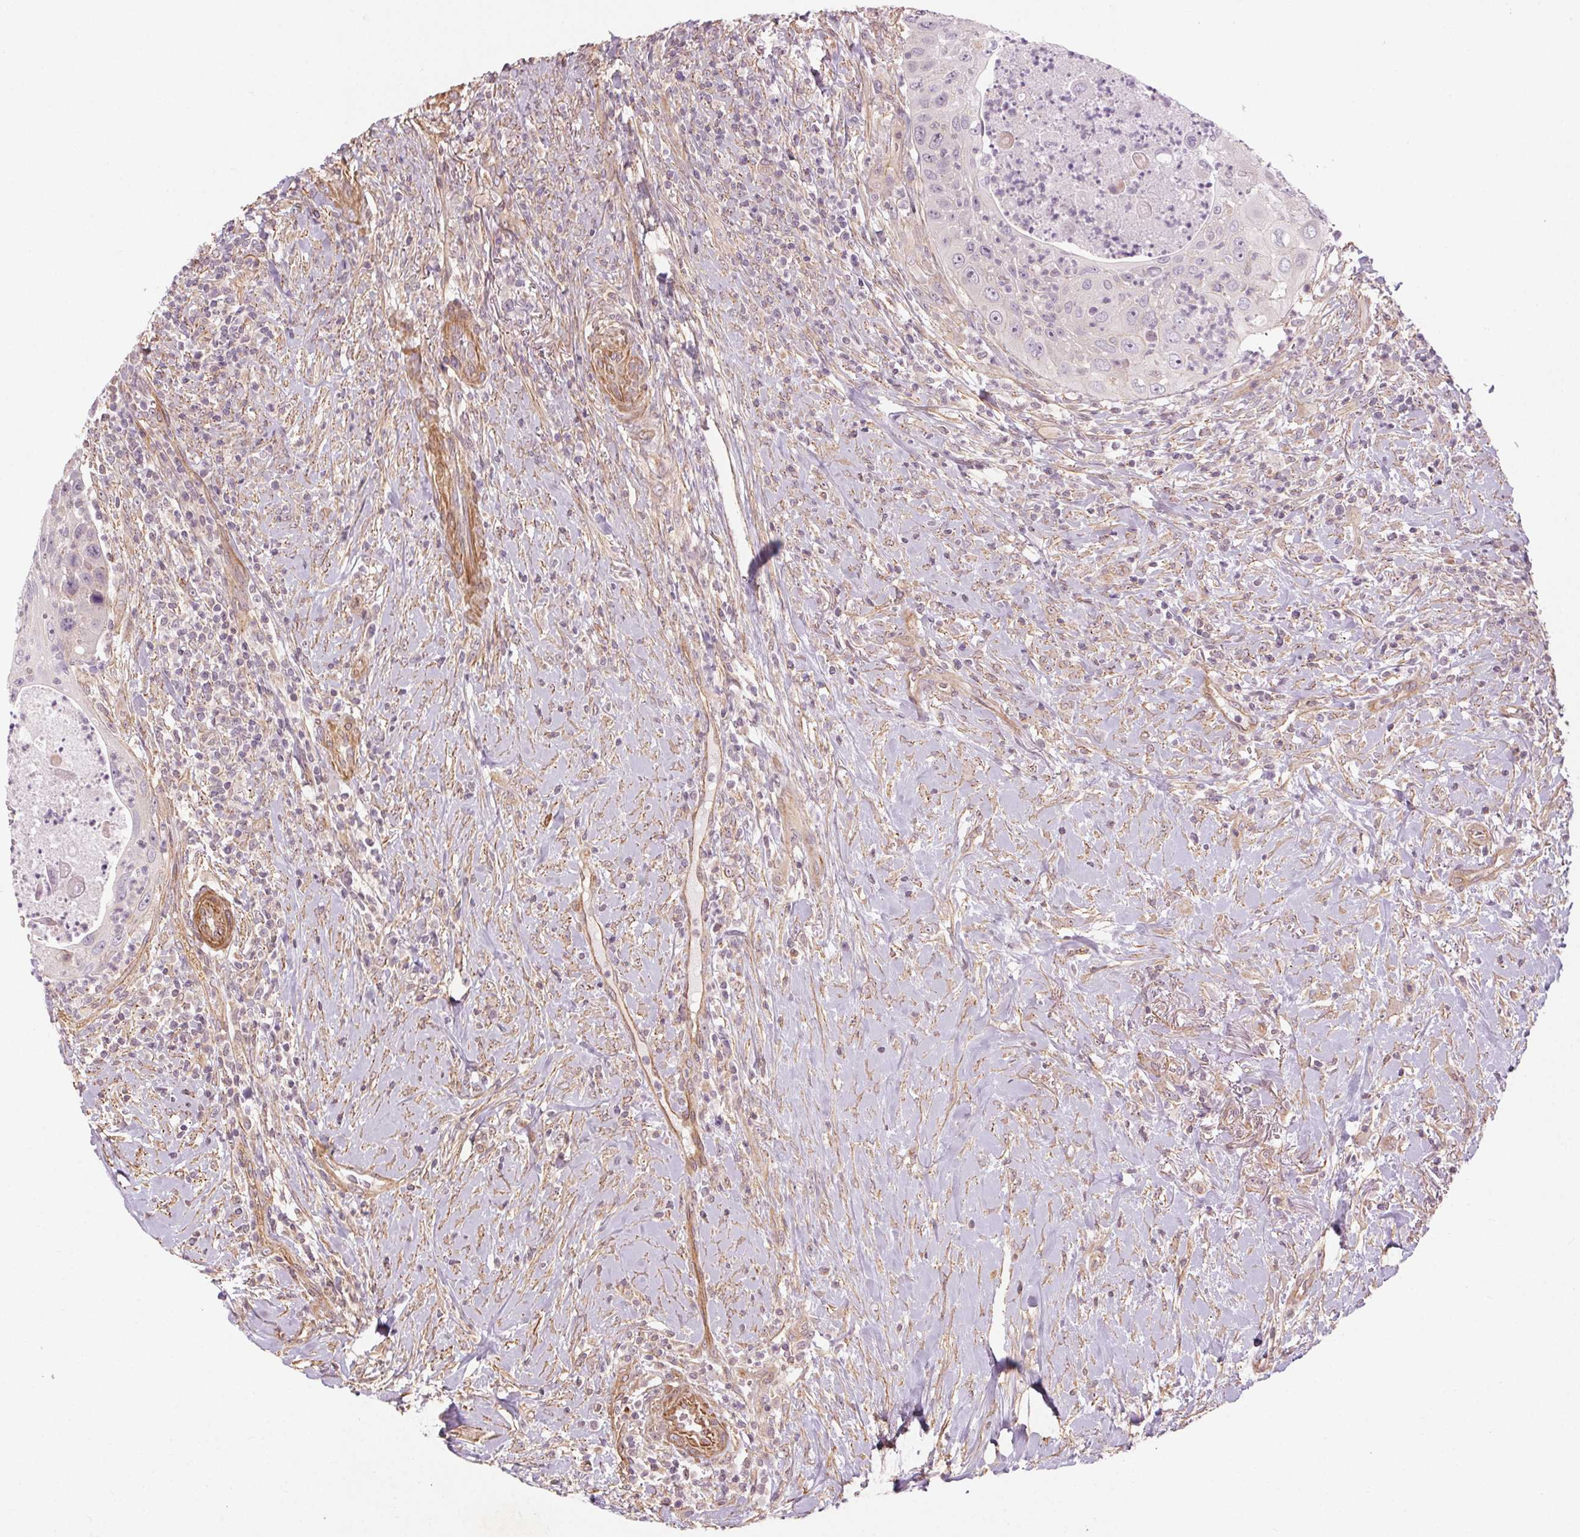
{"staining": {"intensity": "weak", "quantity": "<25%", "location": "cytoplasmic/membranous"}, "tissue": "head and neck cancer", "cell_type": "Tumor cells", "image_type": "cancer", "snomed": [{"axis": "morphology", "description": "Squamous cell carcinoma, NOS"}, {"axis": "topography", "description": "Head-Neck"}], "caption": "Immunohistochemical staining of human head and neck squamous cell carcinoma exhibits no significant positivity in tumor cells.", "gene": "CCSER1", "patient": {"sex": "male", "age": 69}}